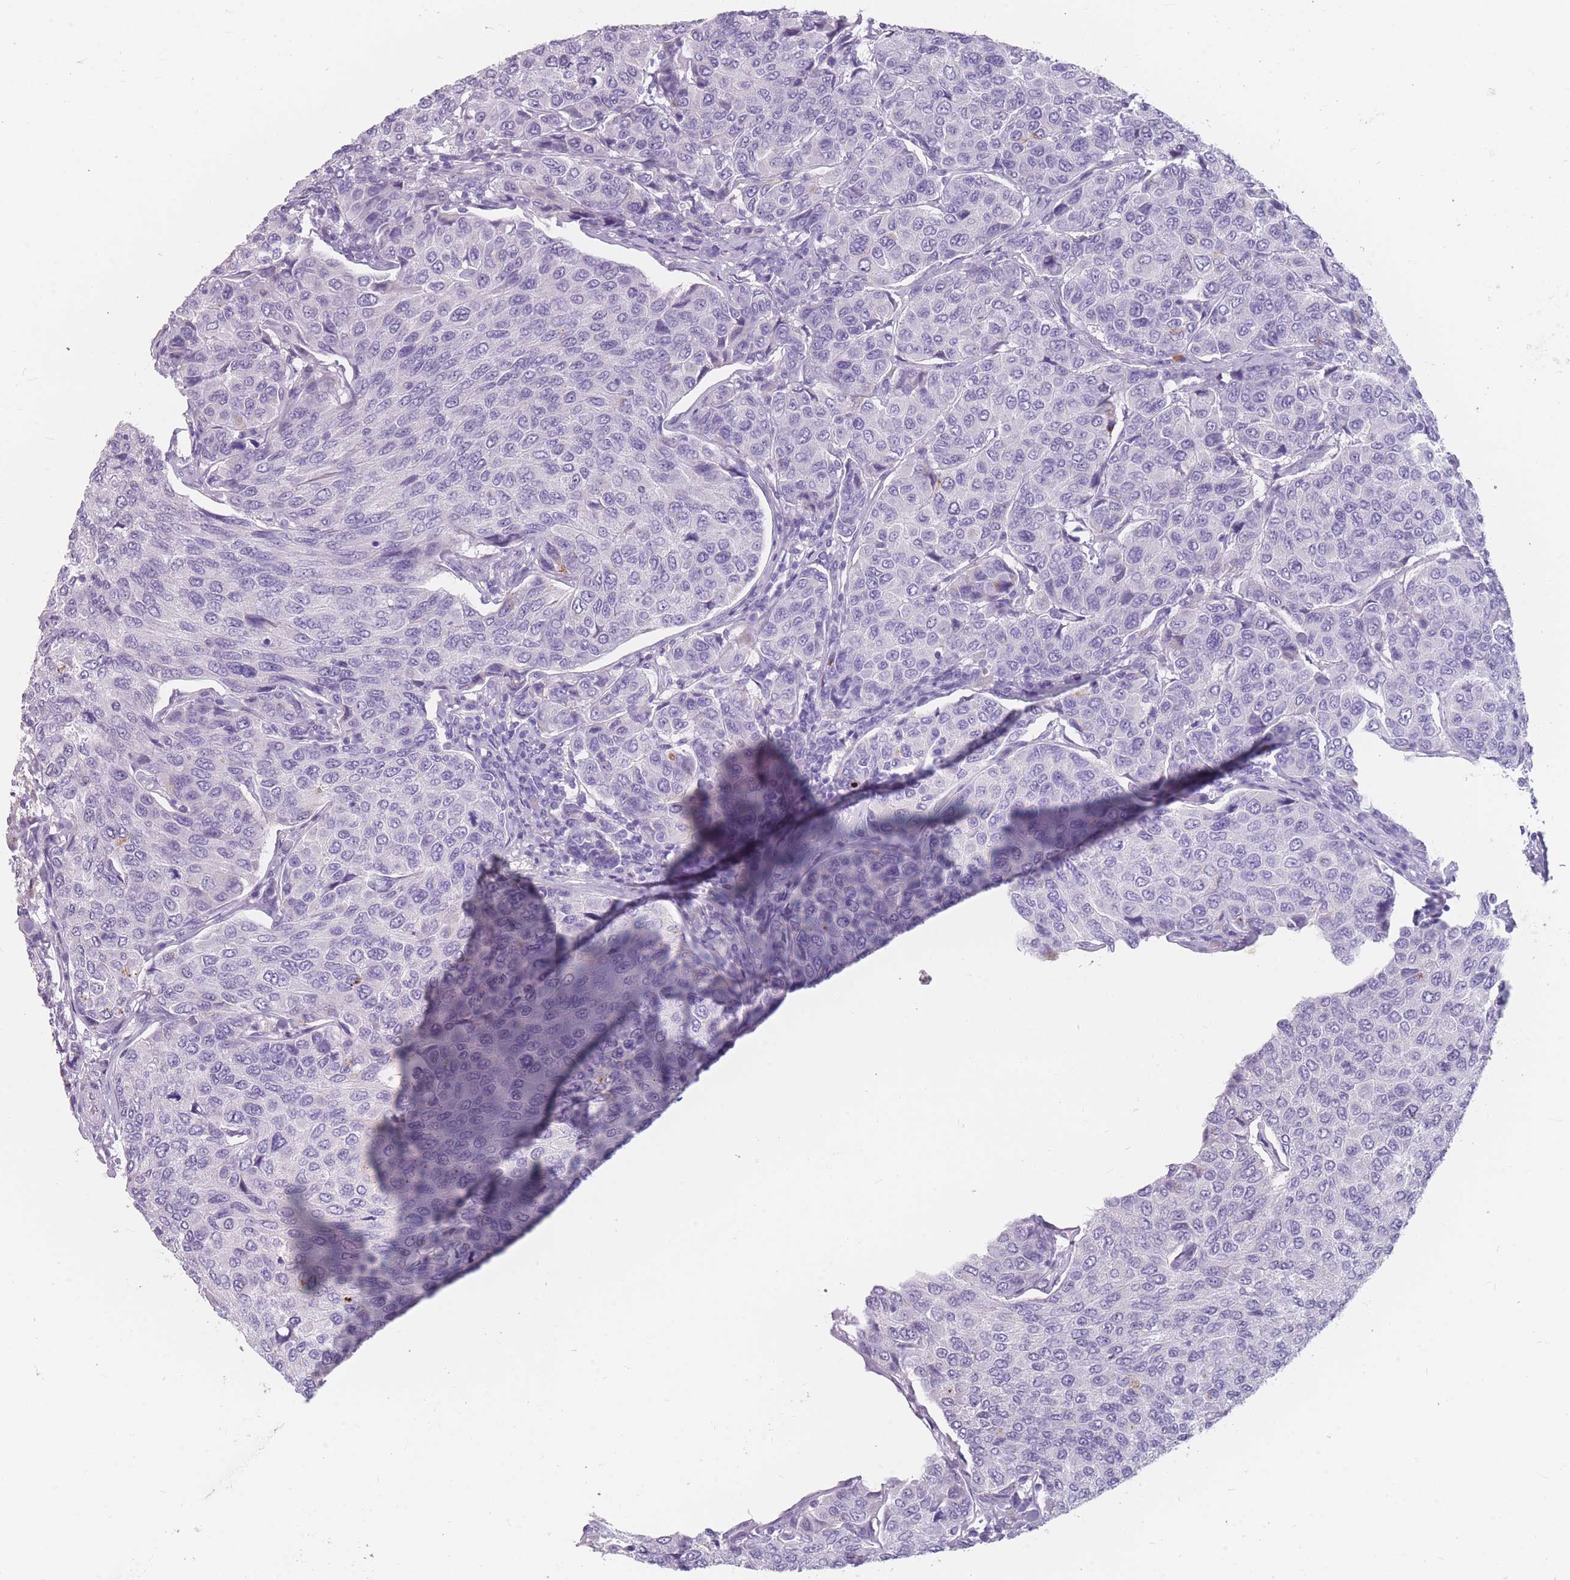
{"staining": {"intensity": "negative", "quantity": "none", "location": "none"}, "tissue": "breast cancer", "cell_type": "Tumor cells", "image_type": "cancer", "snomed": [{"axis": "morphology", "description": "Duct carcinoma"}, {"axis": "topography", "description": "Breast"}], "caption": "Immunohistochemistry (IHC) micrograph of neoplastic tissue: human breast cancer (intraductal carcinoma) stained with DAB displays no significant protein expression in tumor cells.", "gene": "CCNO", "patient": {"sex": "female", "age": 55}}